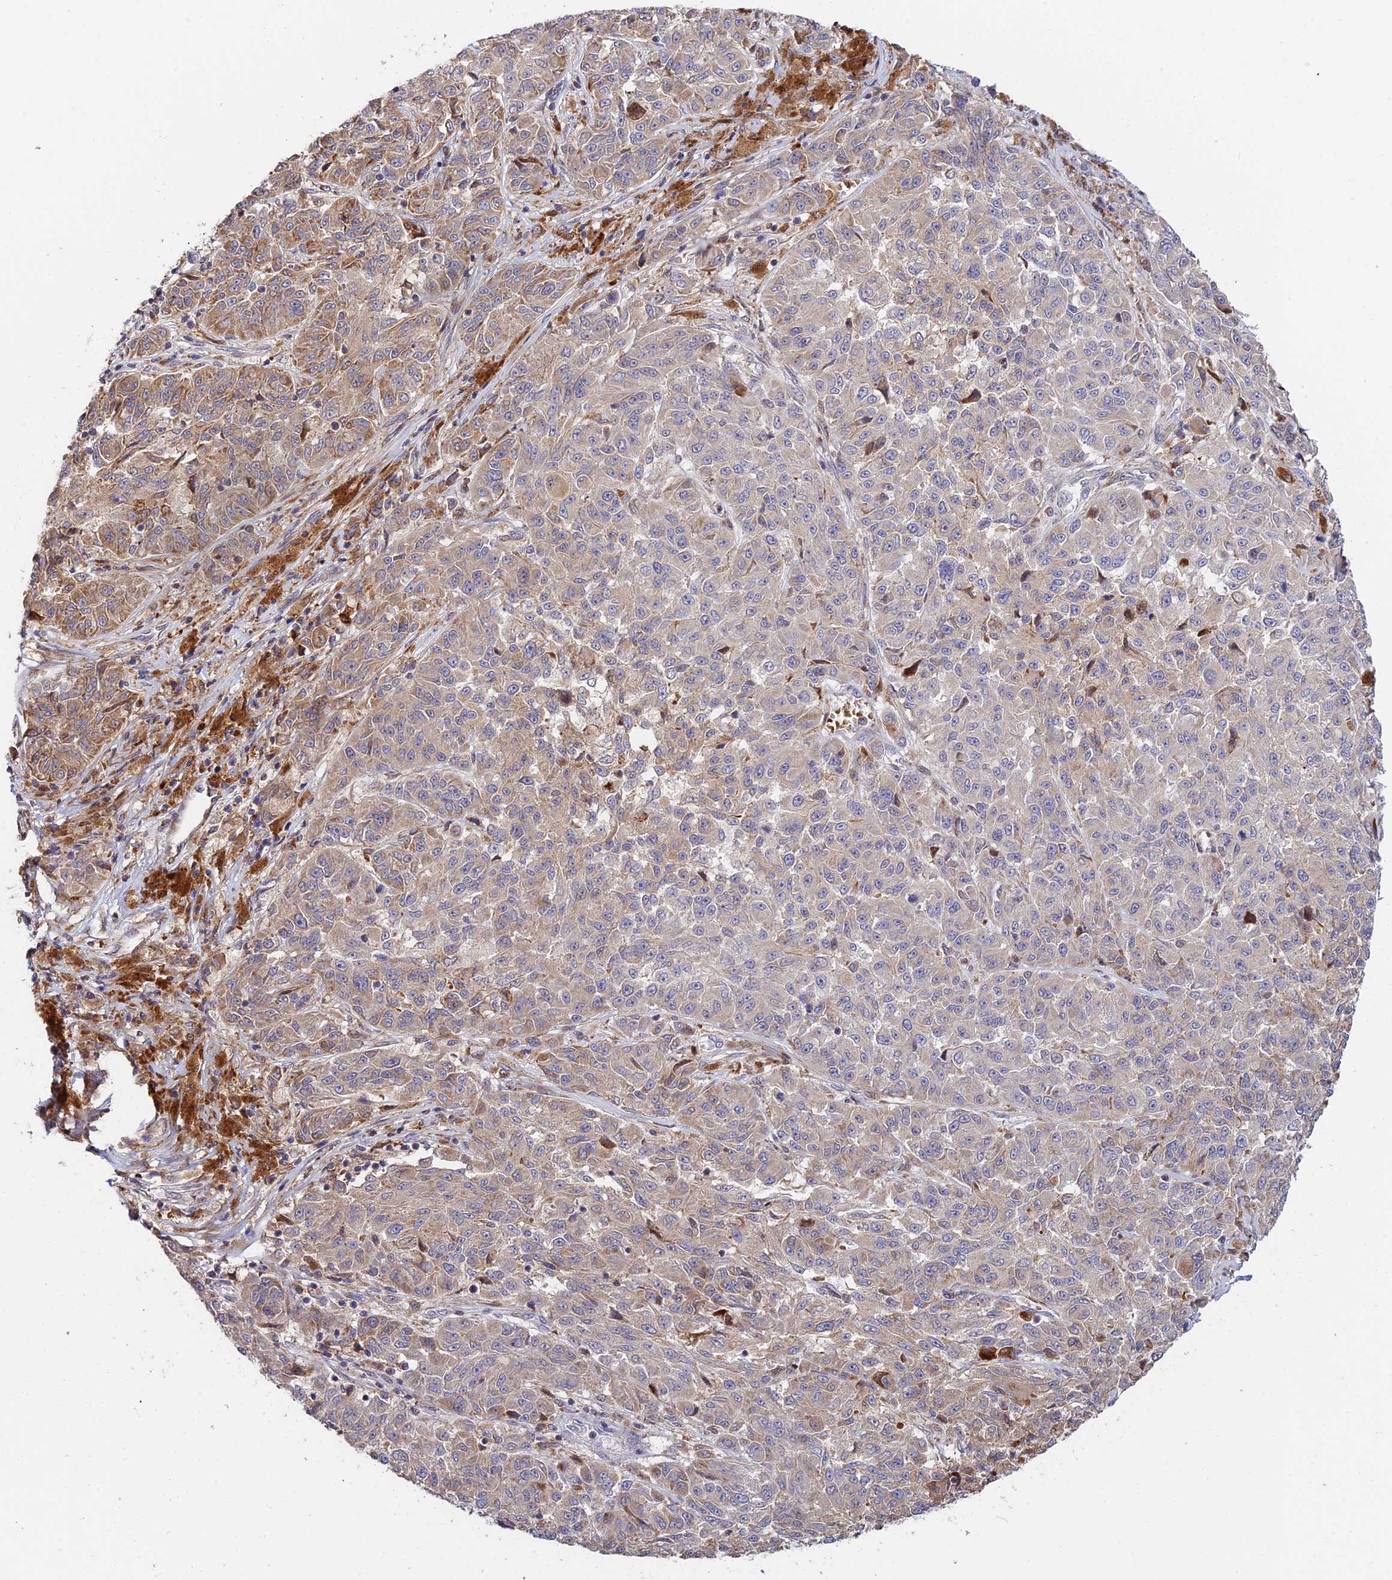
{"staining": {"intensity": "moderate", "quantity": "<25%", "location": "cytoplasmic/membranous"}, "tissue": "melanoma", "cell_type": "Tumor cells", "image_type": "cancer", "snomed": [{"axis": "morphology", "description": "Malignant melanoma, NOS"}, {"axis": "topography", "description": "Skin"}], "caption": "Moderate cytoplasmic/membranous staining for a protein is seen in about <25% of tumor cells of malignant melanoma using IHC.", "gene": "FUOM", "patient": {"sex": "male", "age": 53}}